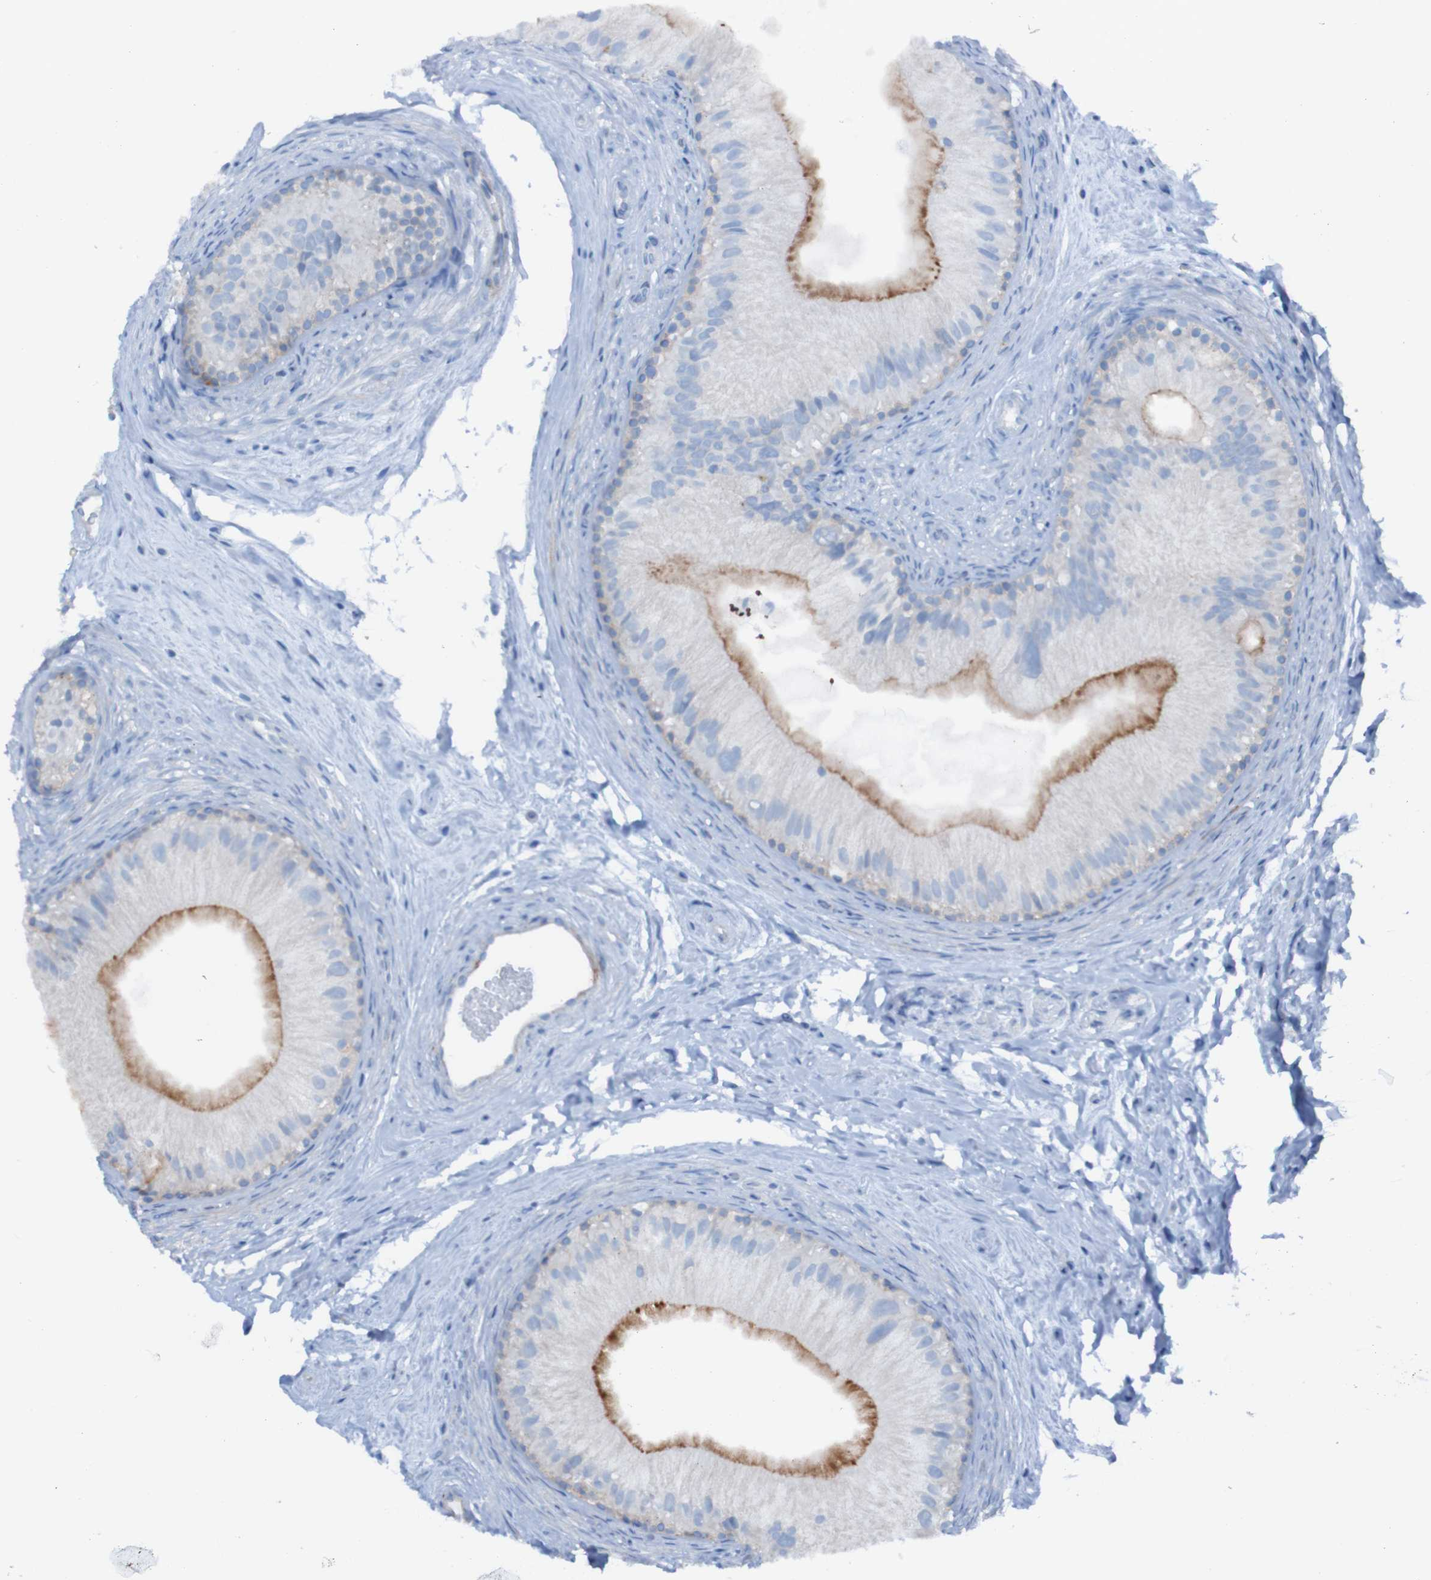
{"staining": {"intensity": "moderate", "quantity": "<25%", "location": "cytoplasmic/membranous"}, "tissue": "epididymis", "cell_type": "Glandular cells", "image_type": "normal", "snomed": [{"axis": "morphology", "description": "Normal tissue, NOS"}, {"axis": "topography", "description": "Epididymis"}], "caption": "Immunohistochemistry (DAB) staining of benign human epididymis demonstrates moderate cytoplasmic/membranous protein positivity in approximately <25% of glandular cells. (DAB (3,3'-diaminobenzidine) = brown stain, brightfield microscopy at high magnification).", "gene": "RNF182", "patient": {"sex": "male", "age": 56}}